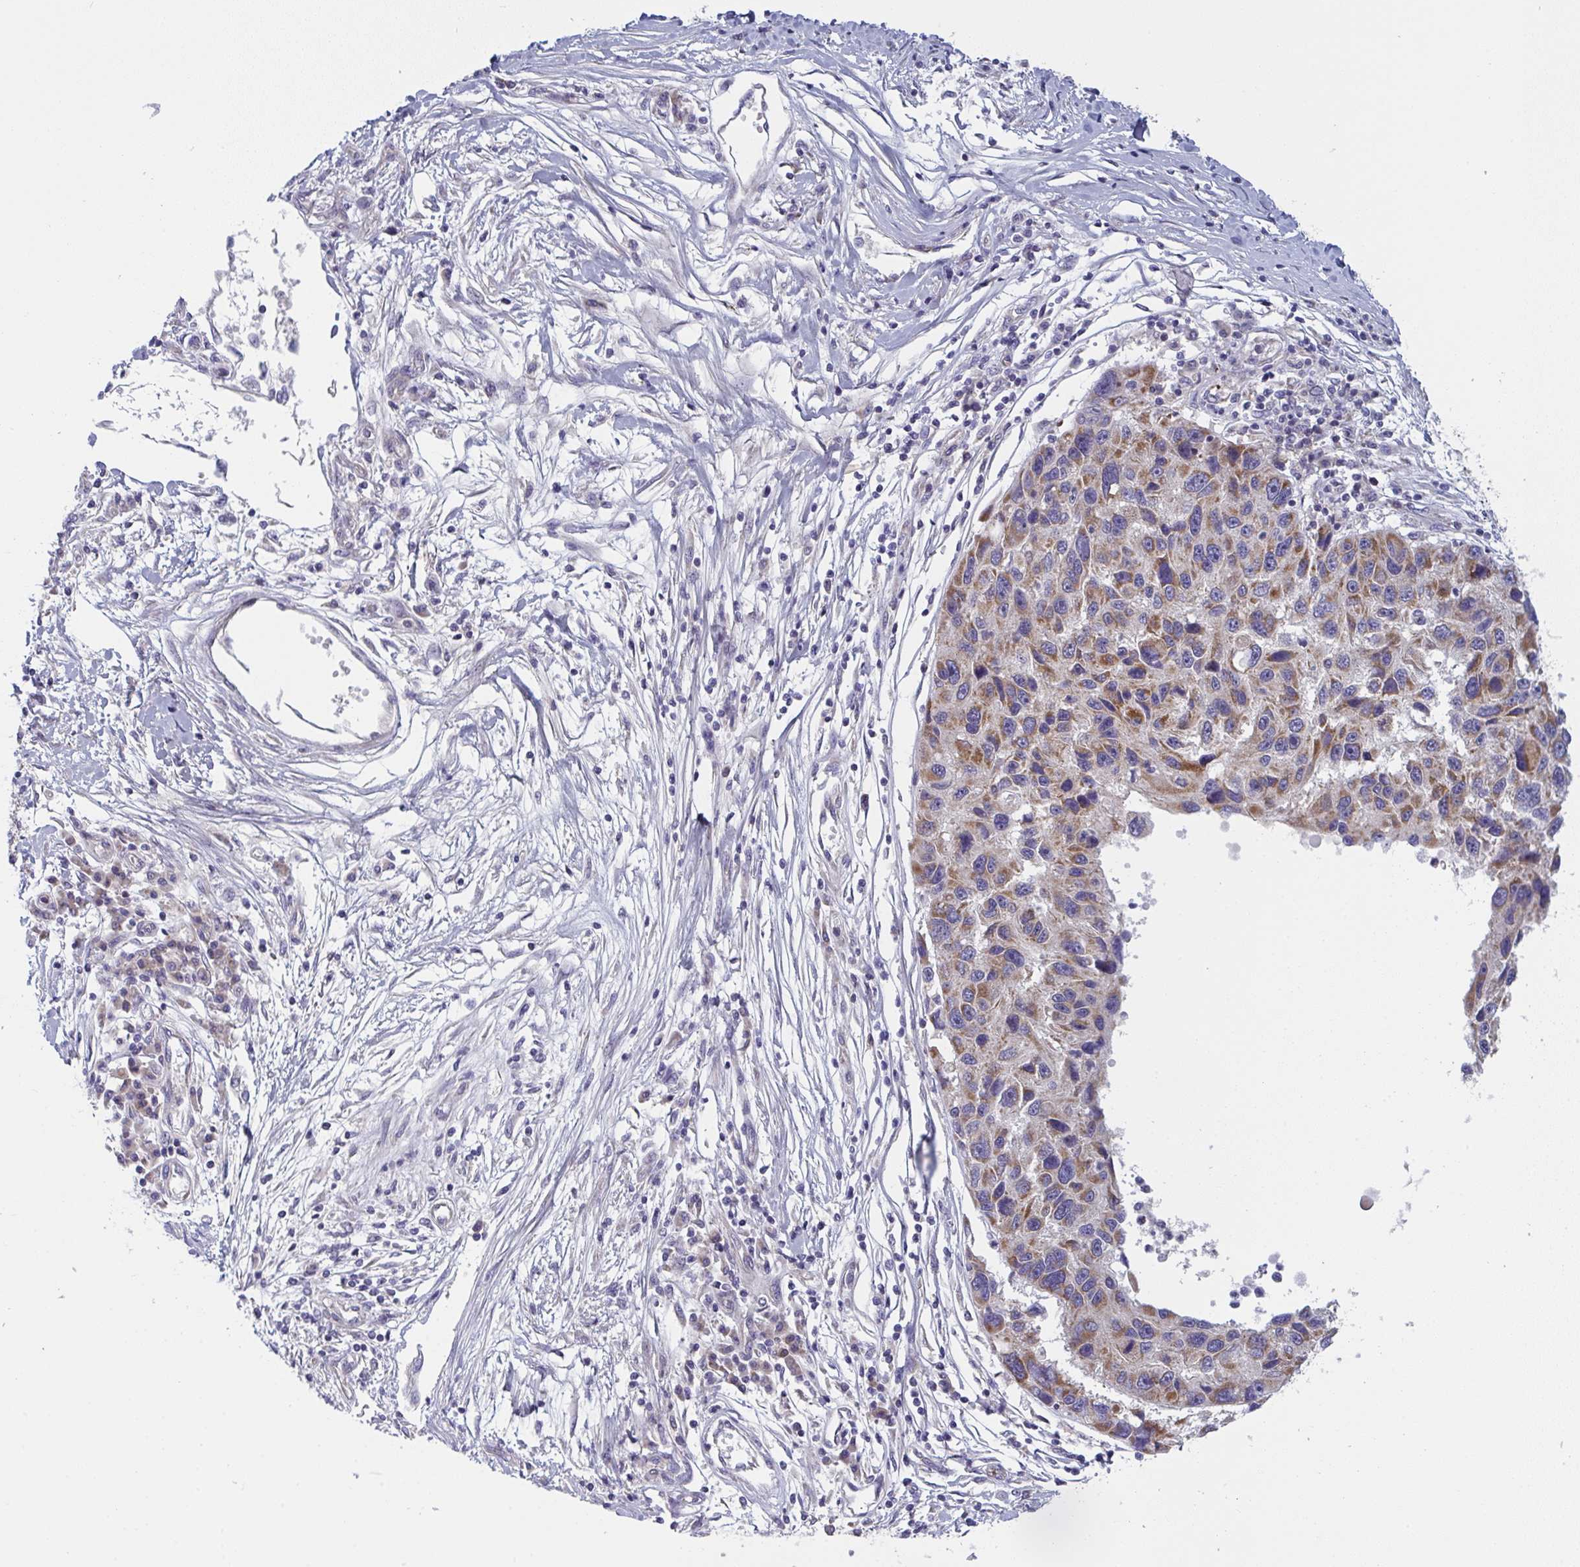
{"staining": {"intensity": "moderate", "quantity": ">75%", "location": "cytoplasmic/membranous"}, "tissue": "melanoma", "cell_type": "Tumor cells", "image_type": "cancer", "snomed": [{"axis": "morphology", "description": "Malignant melanoma, NOS"}, {"axis": "topography", "description": "Skin"}], "caption": "Immunohistochemical staining of melanoma reveals medium levels of moderate cytoplasmic/membranous staining in approximately >75% of tumor cells.", "gene": "MRPS2", "patient": {"sex": "male", "age": 53}}